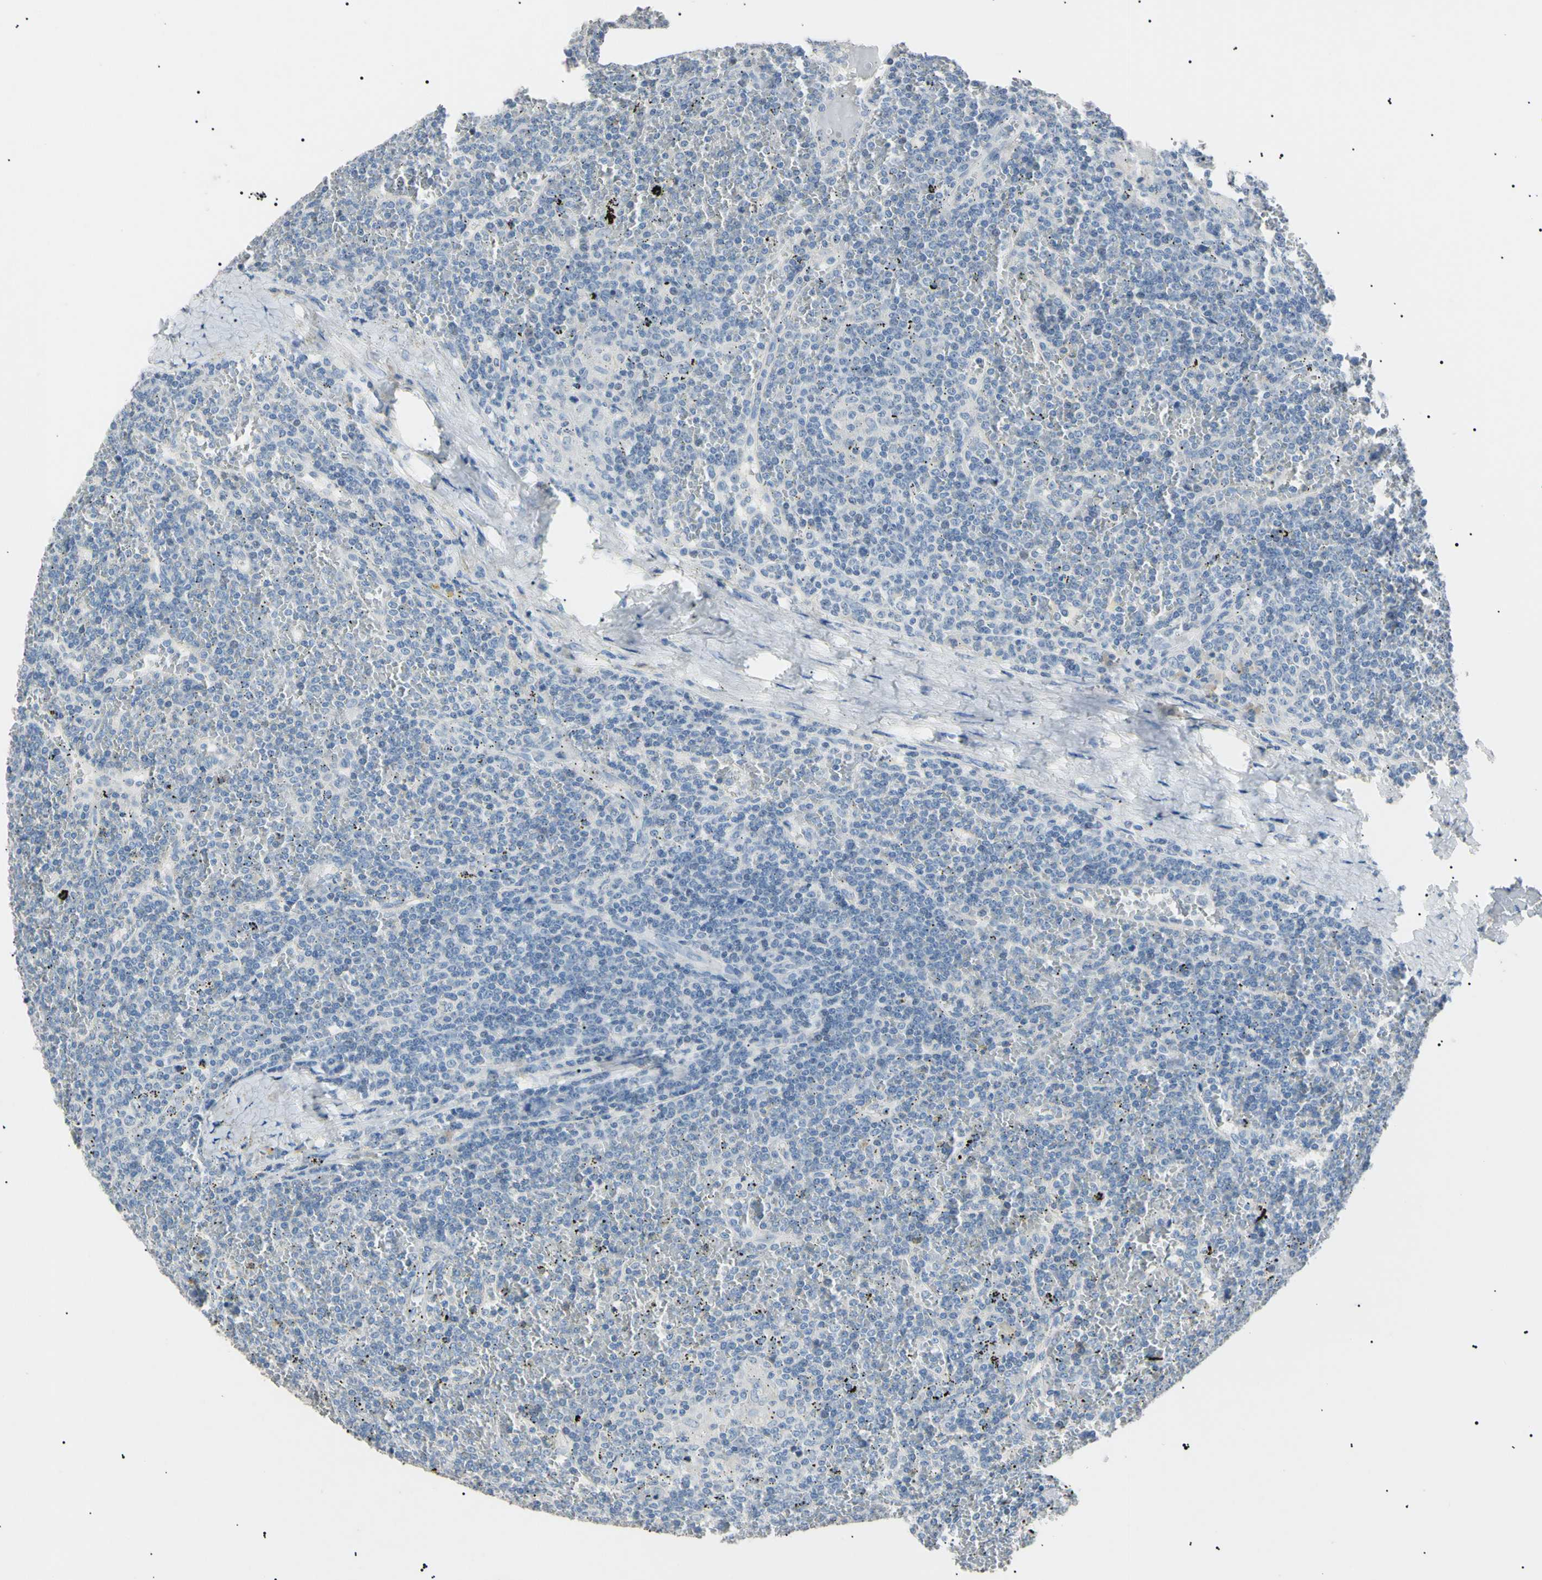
{"staining": {"intensity": "negative", "quantity": "none", "location": "none"}, "tissue": "lymphoma", "cell_type": "Tumor cells", "image_type": "cancer", "snomed": [{"axis": "morphology", "description": "Malignant lymphoma, non-Hodgkin's type, Low grade"}, {"axis": "topography", "description": "Spleen"}], "caption": "Tumor cells show no significant protein staining in lymphoma.", "gene": "CGB3", "patient": {"sex": "female", "age": 19}}